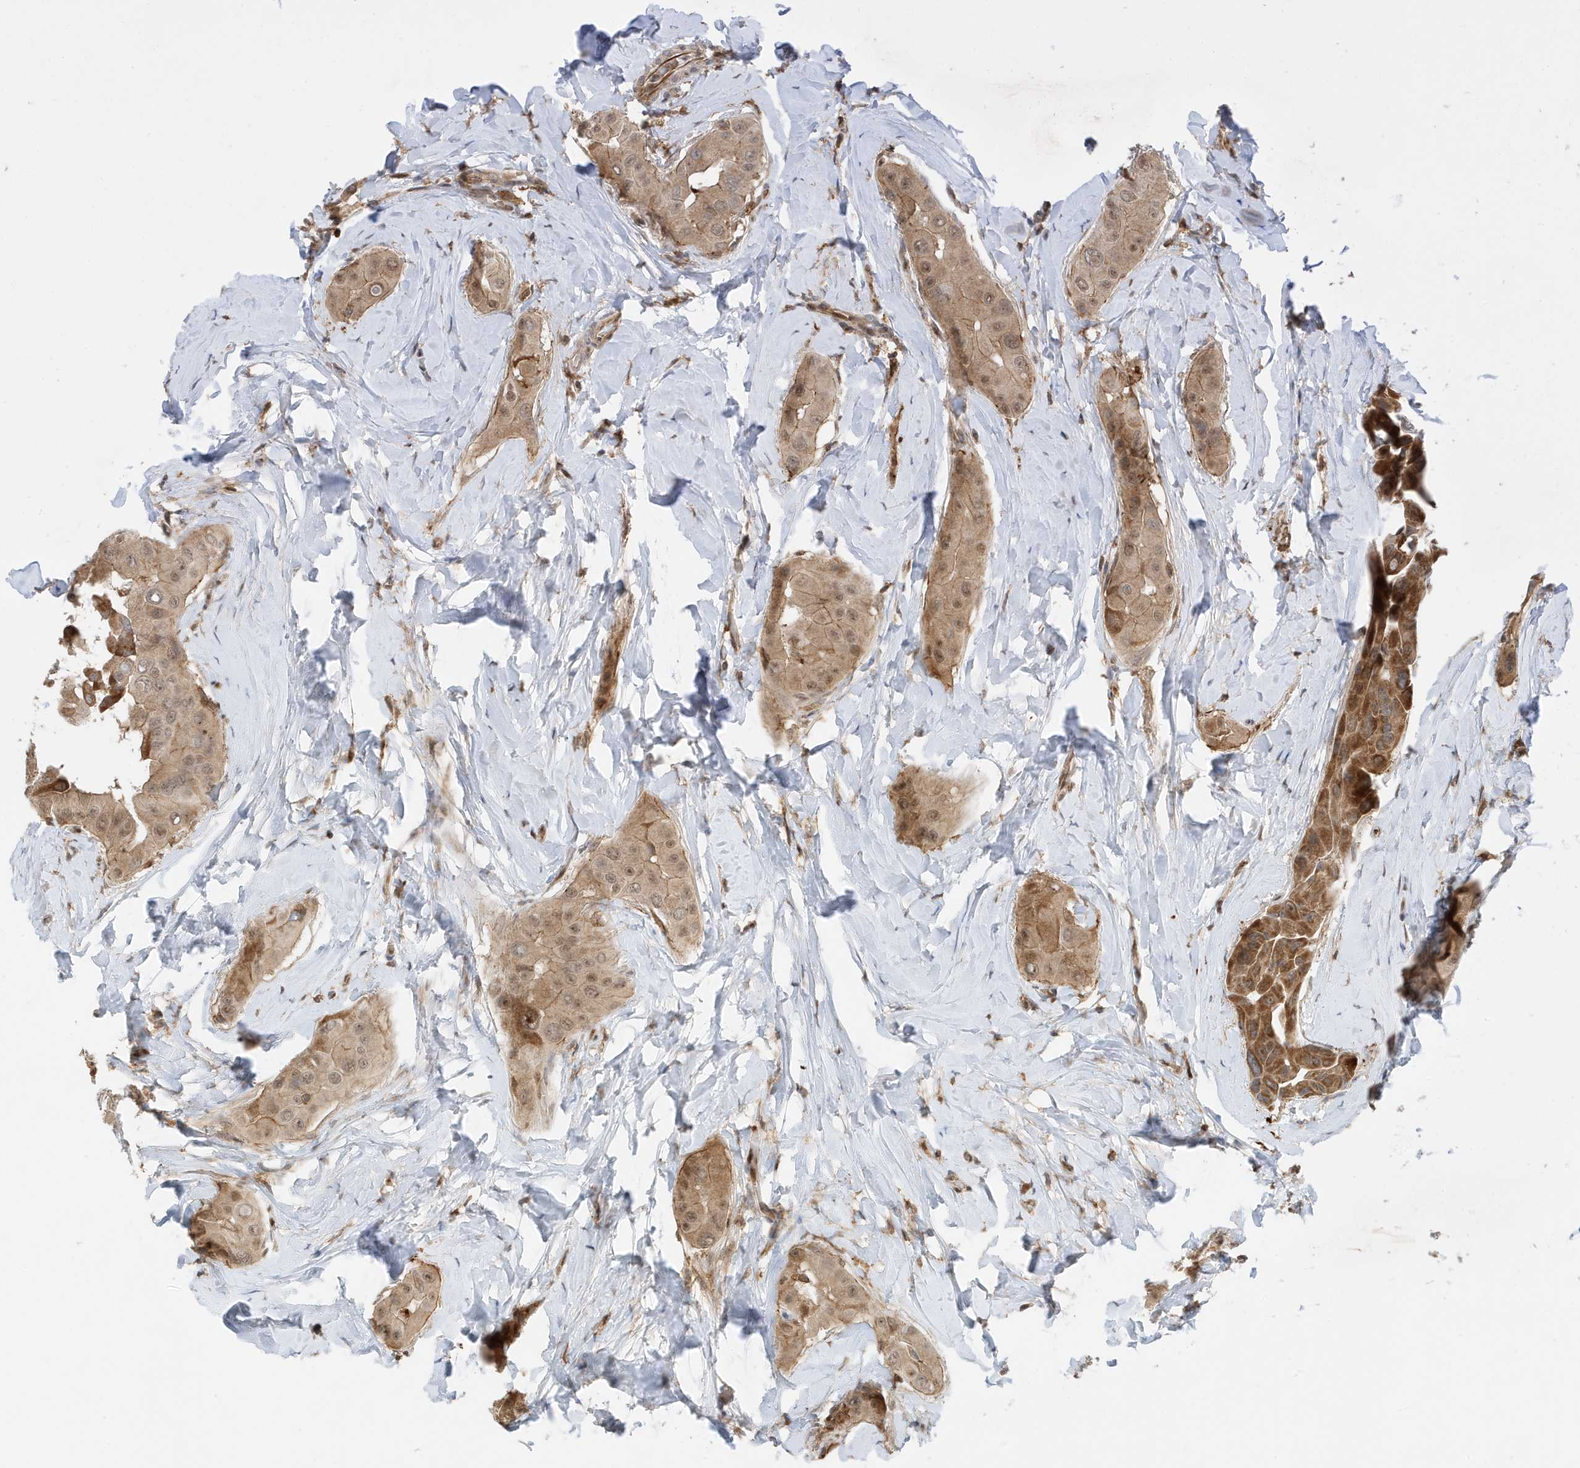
{"staining": {"intensity": "moderate", "quantity": ">75%", "location": "cytoplasmic/membranous,nuclear"}, "tissue": "thyroid cancer", "cell_type": "Tumor cells", "image_type": "cancer", "snomed": [{"axis": "morphology", "description": "Papillary adenocarcinoma, NOS"}, {"axis": "topography", "description": "Thyroid gland"}], "caption": "Tumor cells demonstrate medium levels of moderate cytoplasmic/membranous and nuclear positivity in approximately >75% of cells in thyroid cancer. Immunohistochemistry stains the protein of interest in brown and the nuclei are stained blue.", "gene": "TATDN3", "patient": {"sex": "male", "age": 33}}